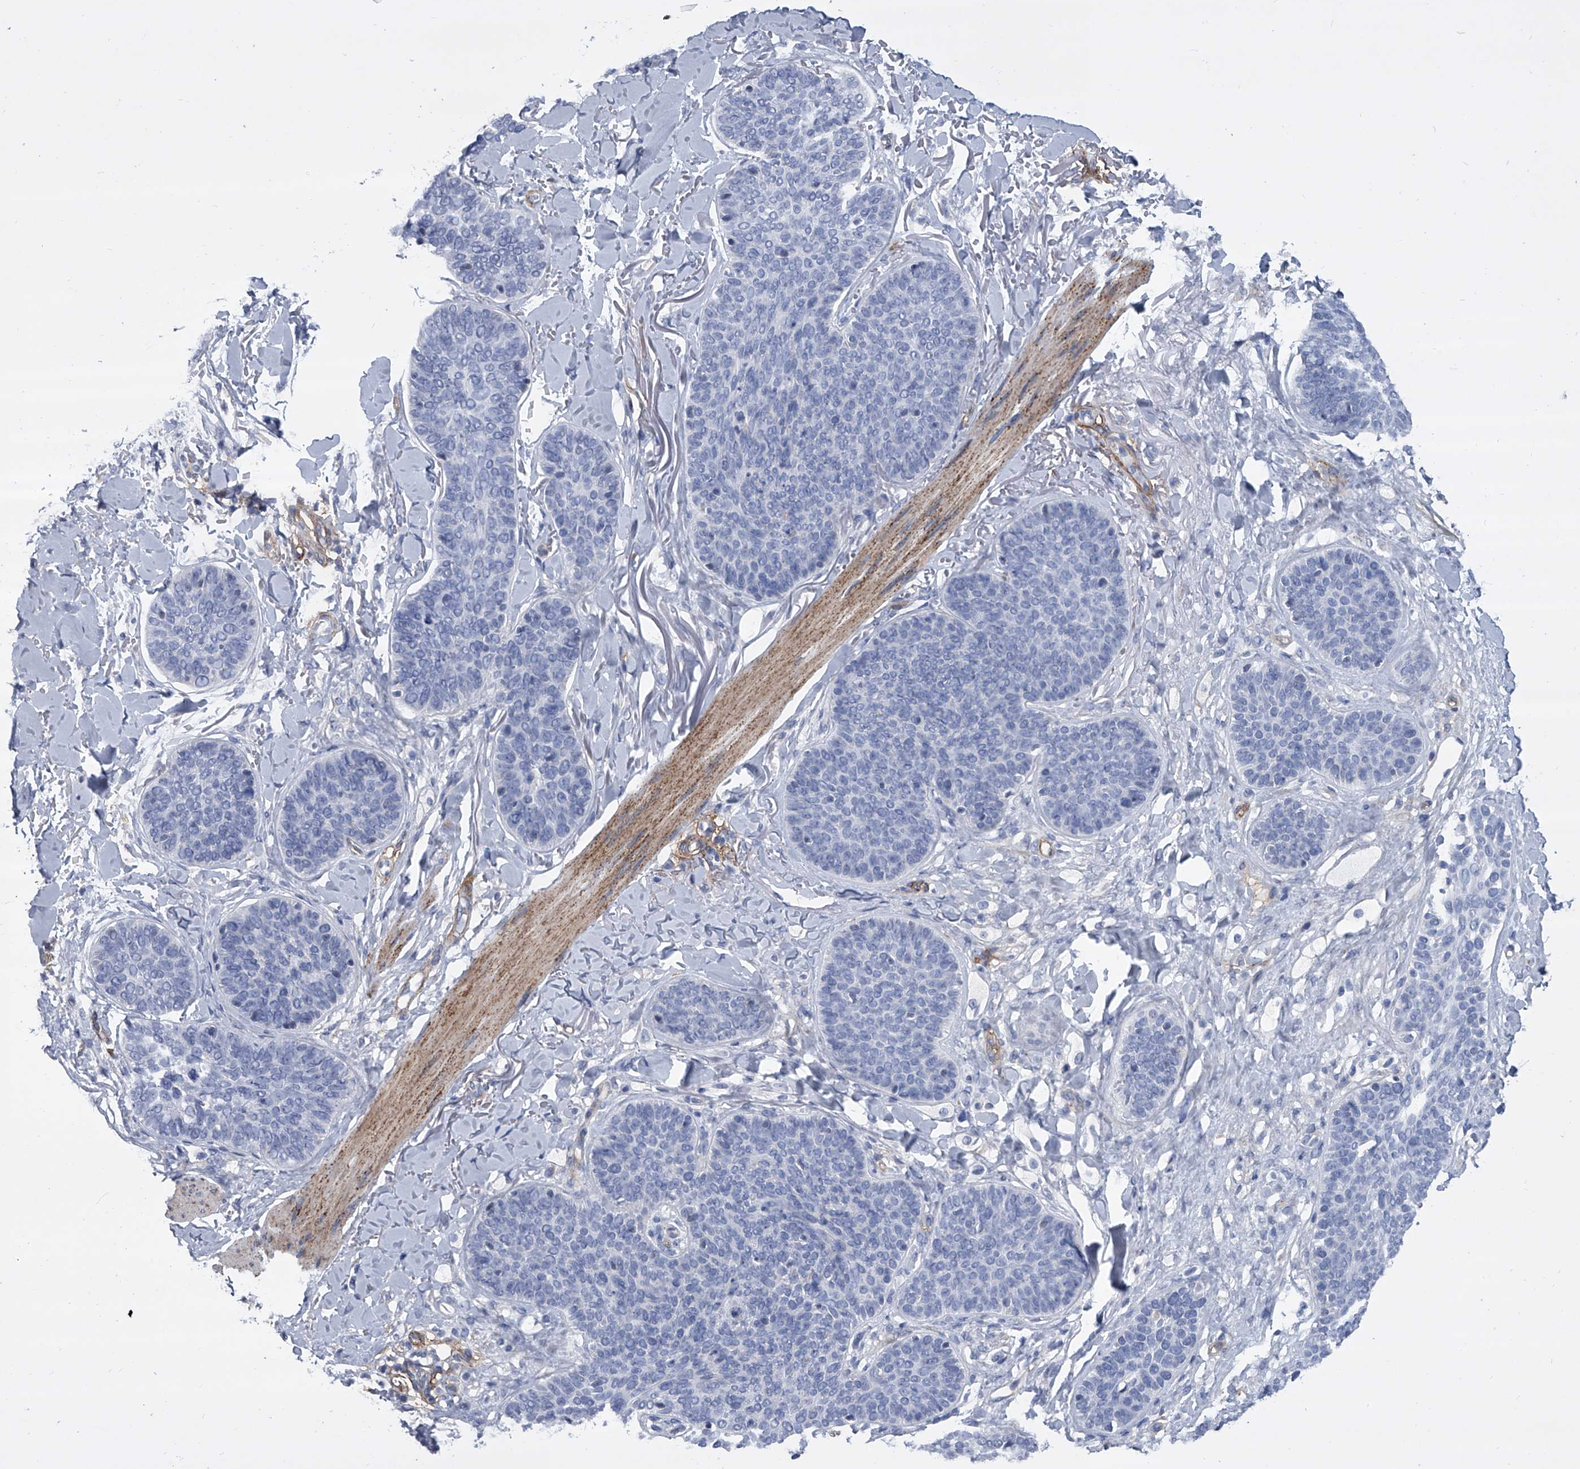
{"staining": {"intensity": "negative", "quantity": "none", "location": "none"}, "tissue": "skin cancer", "cell_type": "Tumor cells", "image_type": "cancer", "snomed": [{"axis": "morphology", "description": "Basal cell carcinoma"}, {"axis": "topography", "description": "Skin"}], "caption": "Tumor cells show no significant positivity in basal cell carcinoma (skin). (DAB IHC visualized using brightfield microscopy, high magnification).", "gene": "ALG14", "patient": {"sex": "male", "age": 85}}